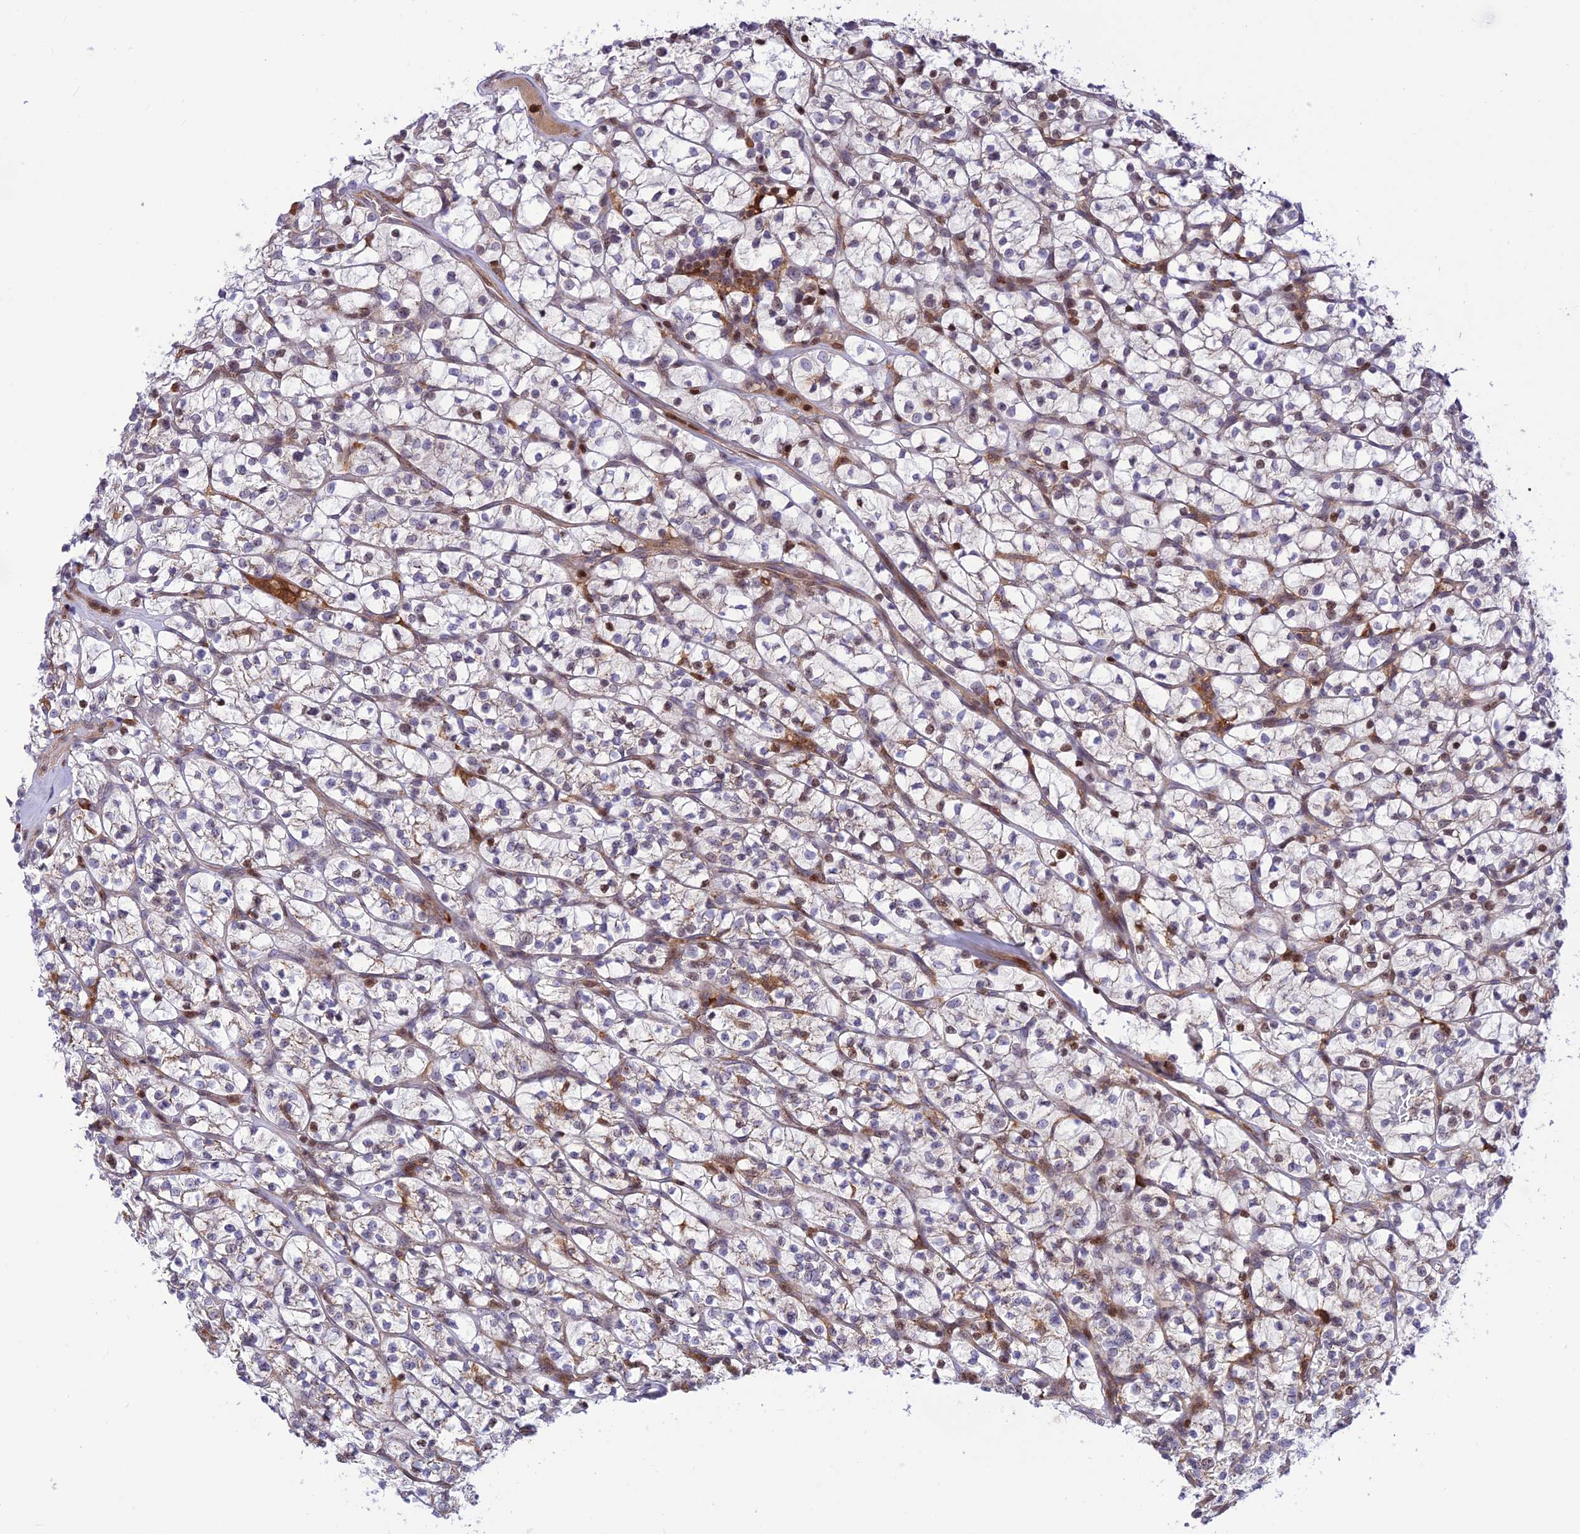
{"staining": {"intensity": "negative", "quantity": "none", "location": "none"}, "tissue": "renal cancer", "cell_type": "Tumor cells", "image_type": "cancer", "snomed": [{"axis": "morphology", "description": "Adenocarcinoma, NOS"}, {"axis": "topography", "description": "Kidney"}], "caption": "The micrograph exhibits no significant staining in tumor cells of renal cancer (adenocarcinoma).", "gene": "FAM186B", "patient": {"sex": "female", "age": 64}}